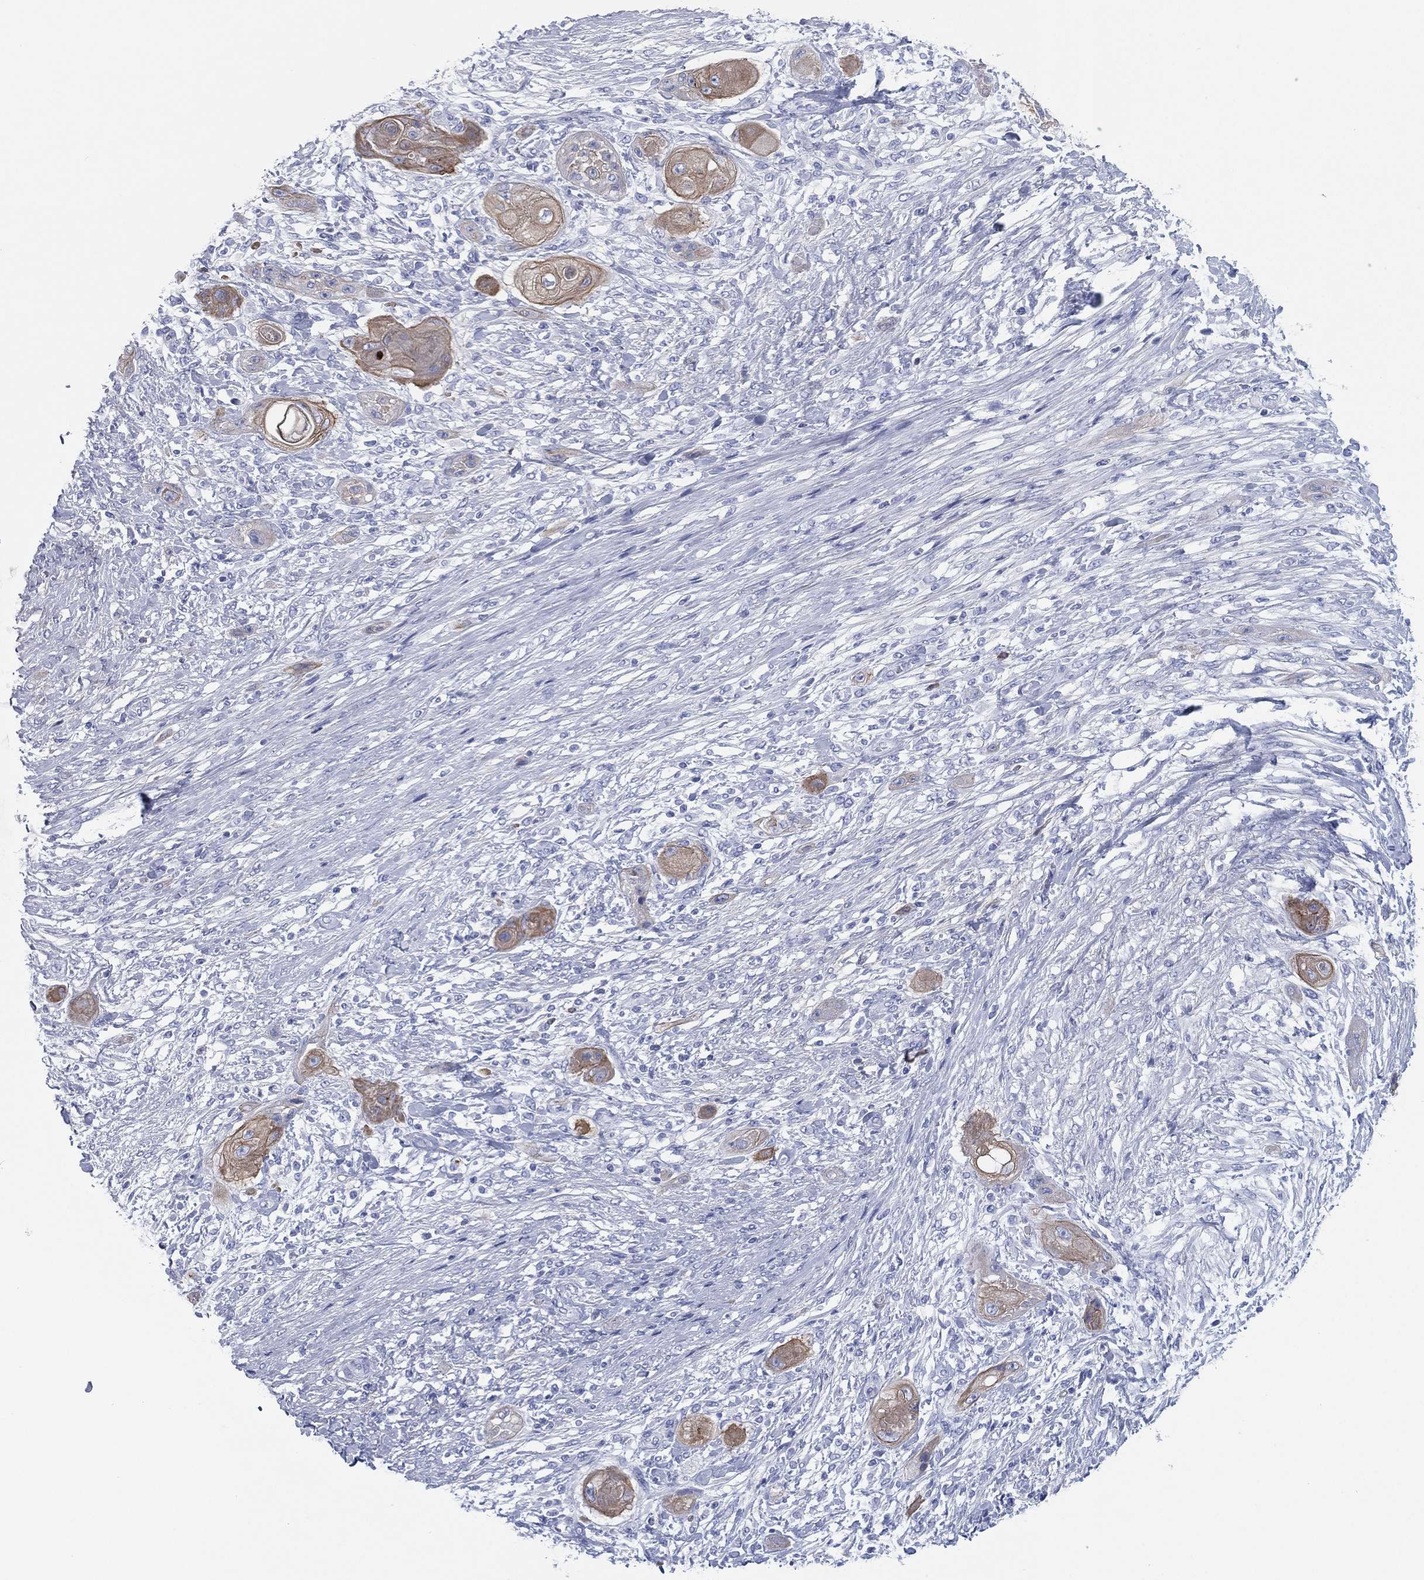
{"staining": {"intensity": "moderate", "quantity": ">75%", "location": "cytoplasmic/membranous"}, "tissue": "skin cancer", "cell_type": "Tumor cells", "image_type": "cancer", "snomed": [{"axis": "morphology", "description": "Squamous cell carcinoma, NOS"}, {"axis": "topography", "description": "Skin"}], "caption": "Immunohistochemistry image of skin cancer (squamous cell carcinoma) stained for a protein (brown), which exhibits medium levels of moderate cytoplasmic/membranous staining in approximately >75% of tumor cells.", "gene": "CD79A", "patient": {"sex": "male", "age": 62}}